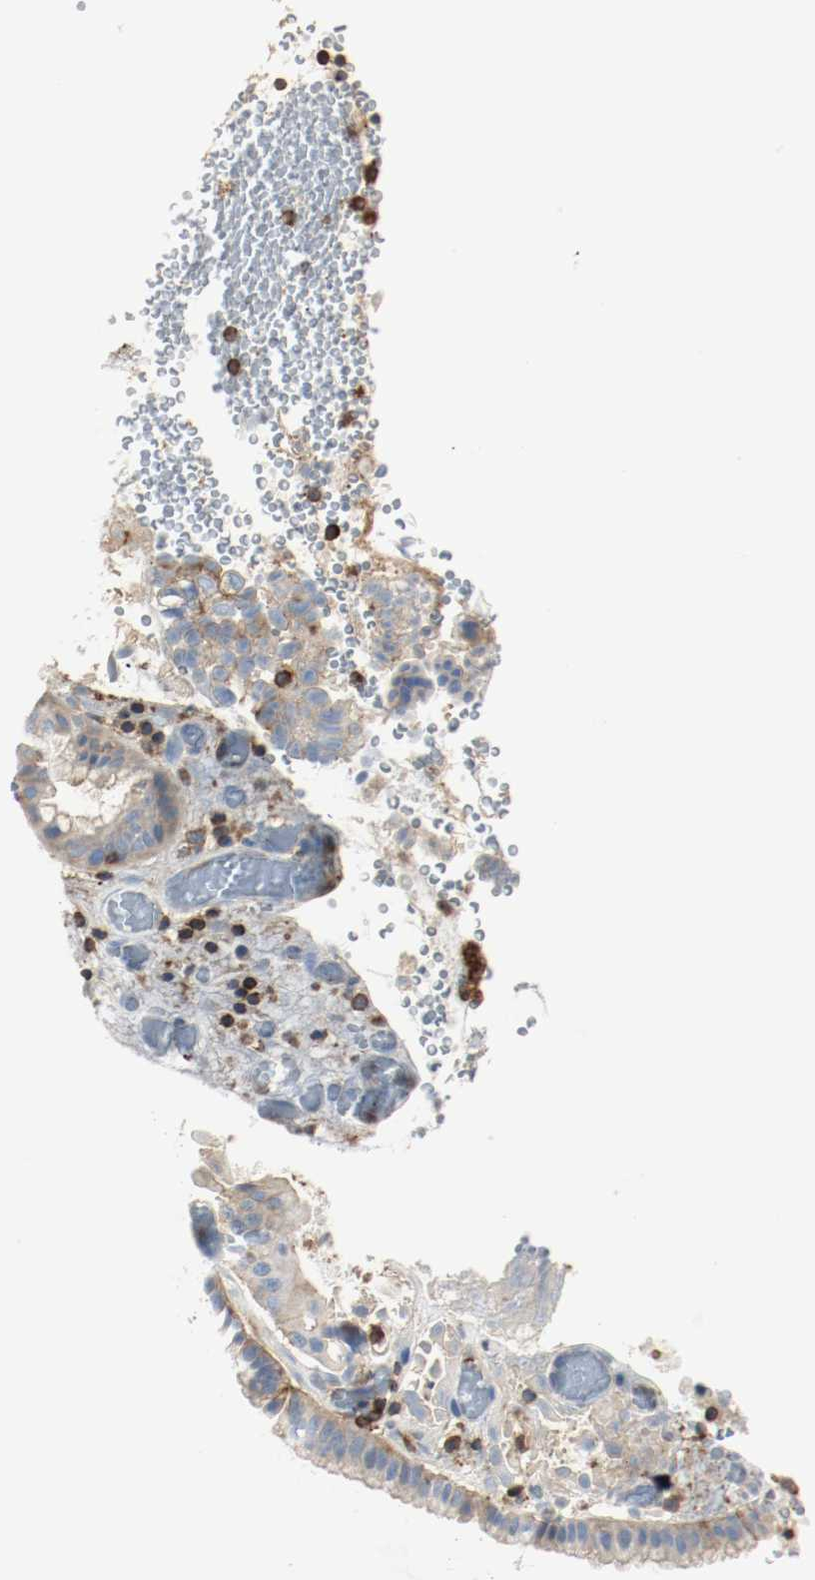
{"staining": {"intensity": "weak", "quantity": "25%-75%", "location": "cytoplasmic/membranous"}, "tissue": "liver cancer", "cell_type": "Tumor cells", "image_type": "cancer", "snomed": [{"axis": "morphology", "description": "Cholangiocarcinoma"}, {"axis": "topography", "description": "Liver"}], "caption": "Brown immunohistochemical staining in liver cancer (cholangiocarcinoma) demonstrates weak cytoplasmic/membranous expression in about 25%-75% of tumor cells.", "gene": "ARPC1B", "patient": {"sex": "male", "age": 58}}